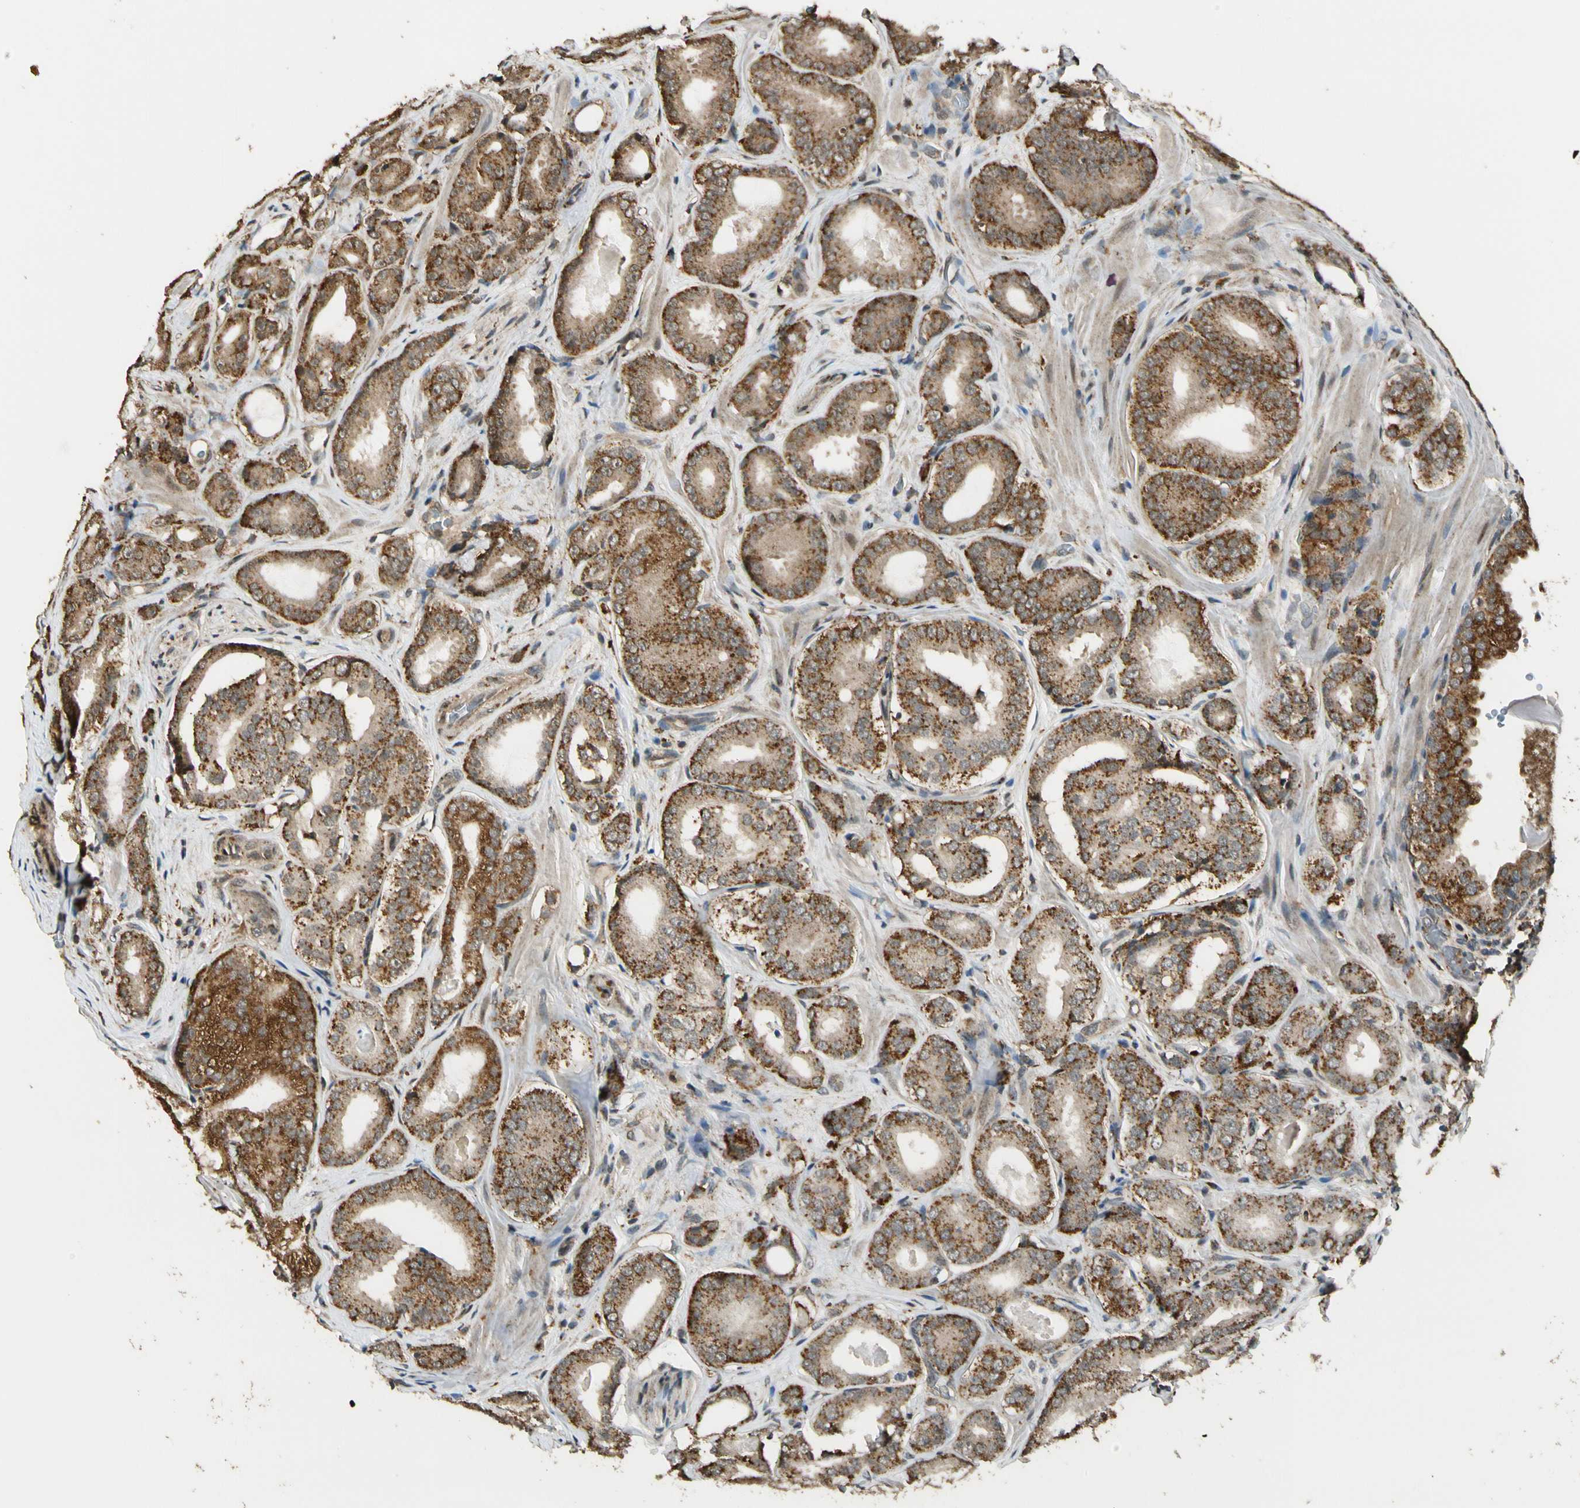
{"staining": {"intensity": "moderate", "quantity": ">75%", "location": "cytoplasmic/membranous"}, "tissue": "prostate cancer", "cell_type": "Tumor cells", "image_type": "cancer", "snomed": [{"axis": "morphology", "description": "Adenocarcinoma, High grade"}, {"axis": "topography", "description": "Prostate"}], "caption": "High-power microscopy captured an immunohistochemistry image of high-grade adenocarcinoma (prostate), revealing moderate cytoplasmic/membranous positivity in about >75% of tumor cells.", "gene": "LAMTOR1", "patient": {"sex": "male", "age": 64}}